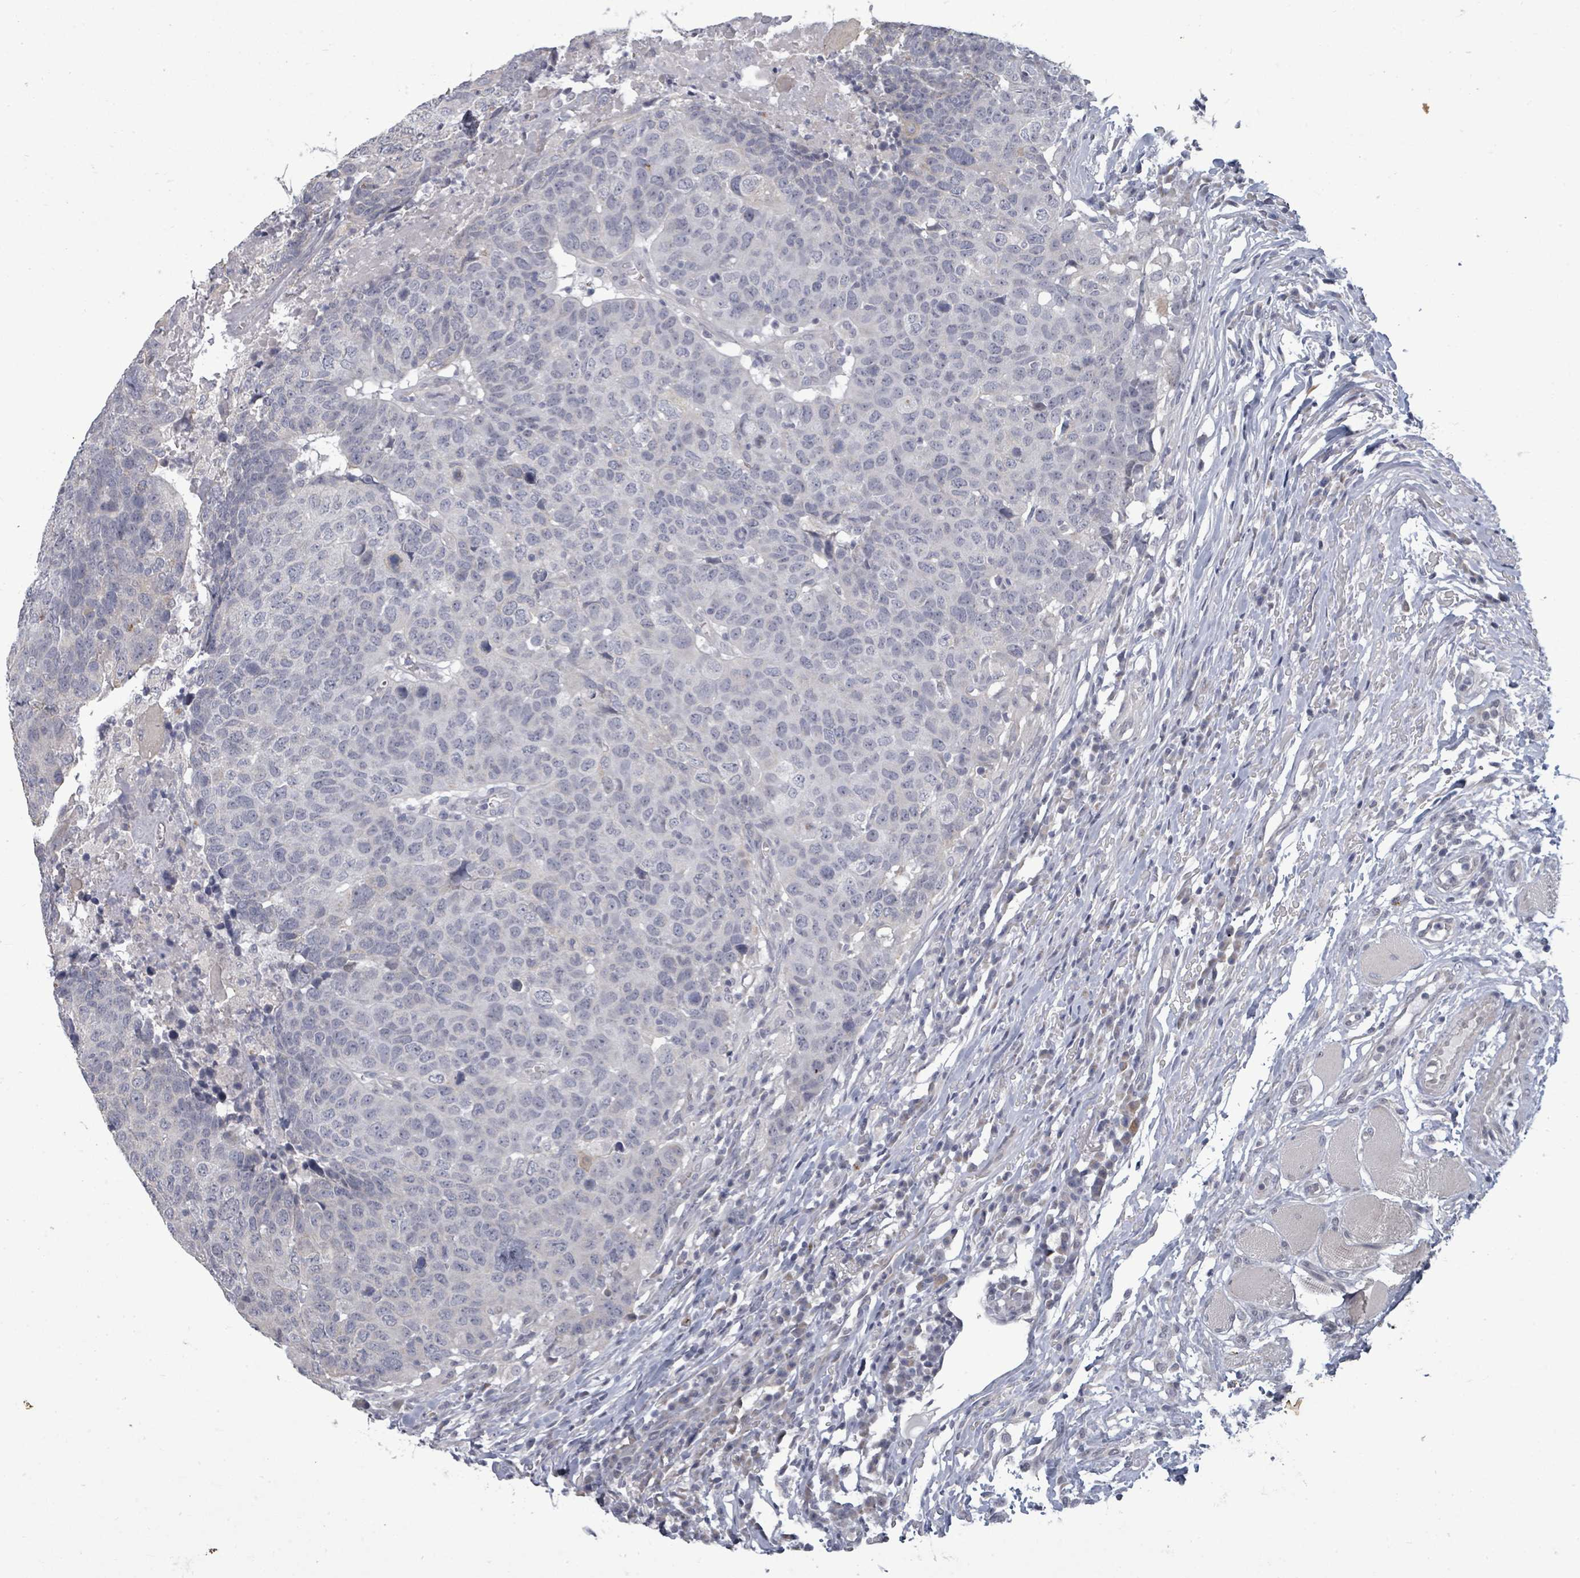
{"staining": {"intensity": "negative", "quantity": "none", "location": "none"}, "tissue": "head and neck cancer", "cell_type": "Tumor cells", "image_type": "cancer", "snomed": [{"axis": "morphology", "description": "Normal tissue, NOS"}, {"axis": "morphology", "description": "Squamous cell carcinoma, NOS"}, {"axis": "topography", "description": "Skeletal muscle"}, {"axis": "topography", "description": "Vascular tissue"}, {"axis": "topography", "description": "Peripheral nerve tissue"}, {"axis": "topography", "description": "Head-Neck"}], "caption": "DAB (3,3'-diaminobenzidine) immunohistochemical staining of human head and neck cancer reveals no significant positivity in tumor cells.", "gene": "ASB12", "patient": {"sex": "male", "age": 66}}